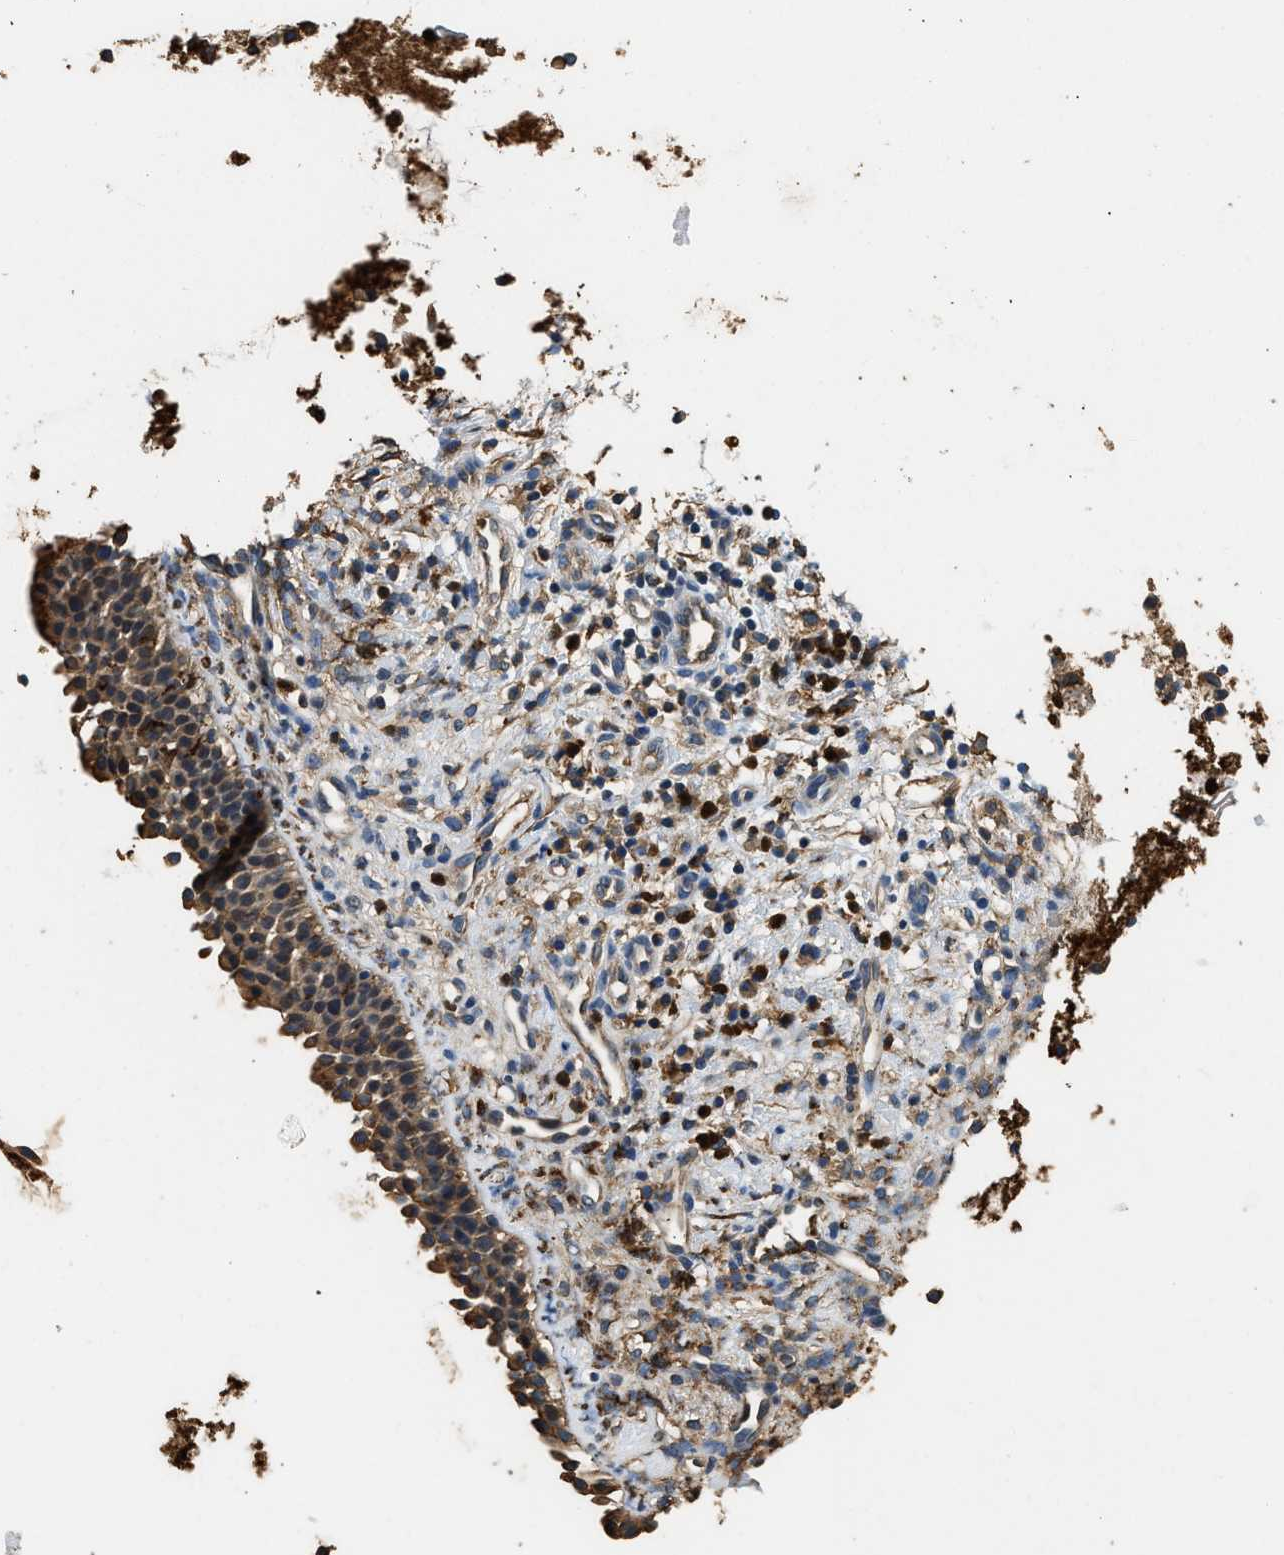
{"staining": {"intensity": "strong", "quantity": ">75%", "location": "cytoplasmic/membranous"}, "tissue": "nasopharynx", "cell_type": "Respiratory epithelial cells", "image_type": "normal", "snomed": [{"axis": "morphology", "description": "Normal tissue, NOS"}, {"axis": "topography", "description": "Nasopharynx"}], "caption": "IHC micrograph of benign nasopharynx: nasopharynx stained using IHC shows high levels of strong protein expression localized specifically in the cytoplasmic/membranous of respiratory epithelial cells, appearing as a cytoplasmic/membranous brown color.", "gene": "ANXA3", "patient": {"sex": "male", "age": 21}}